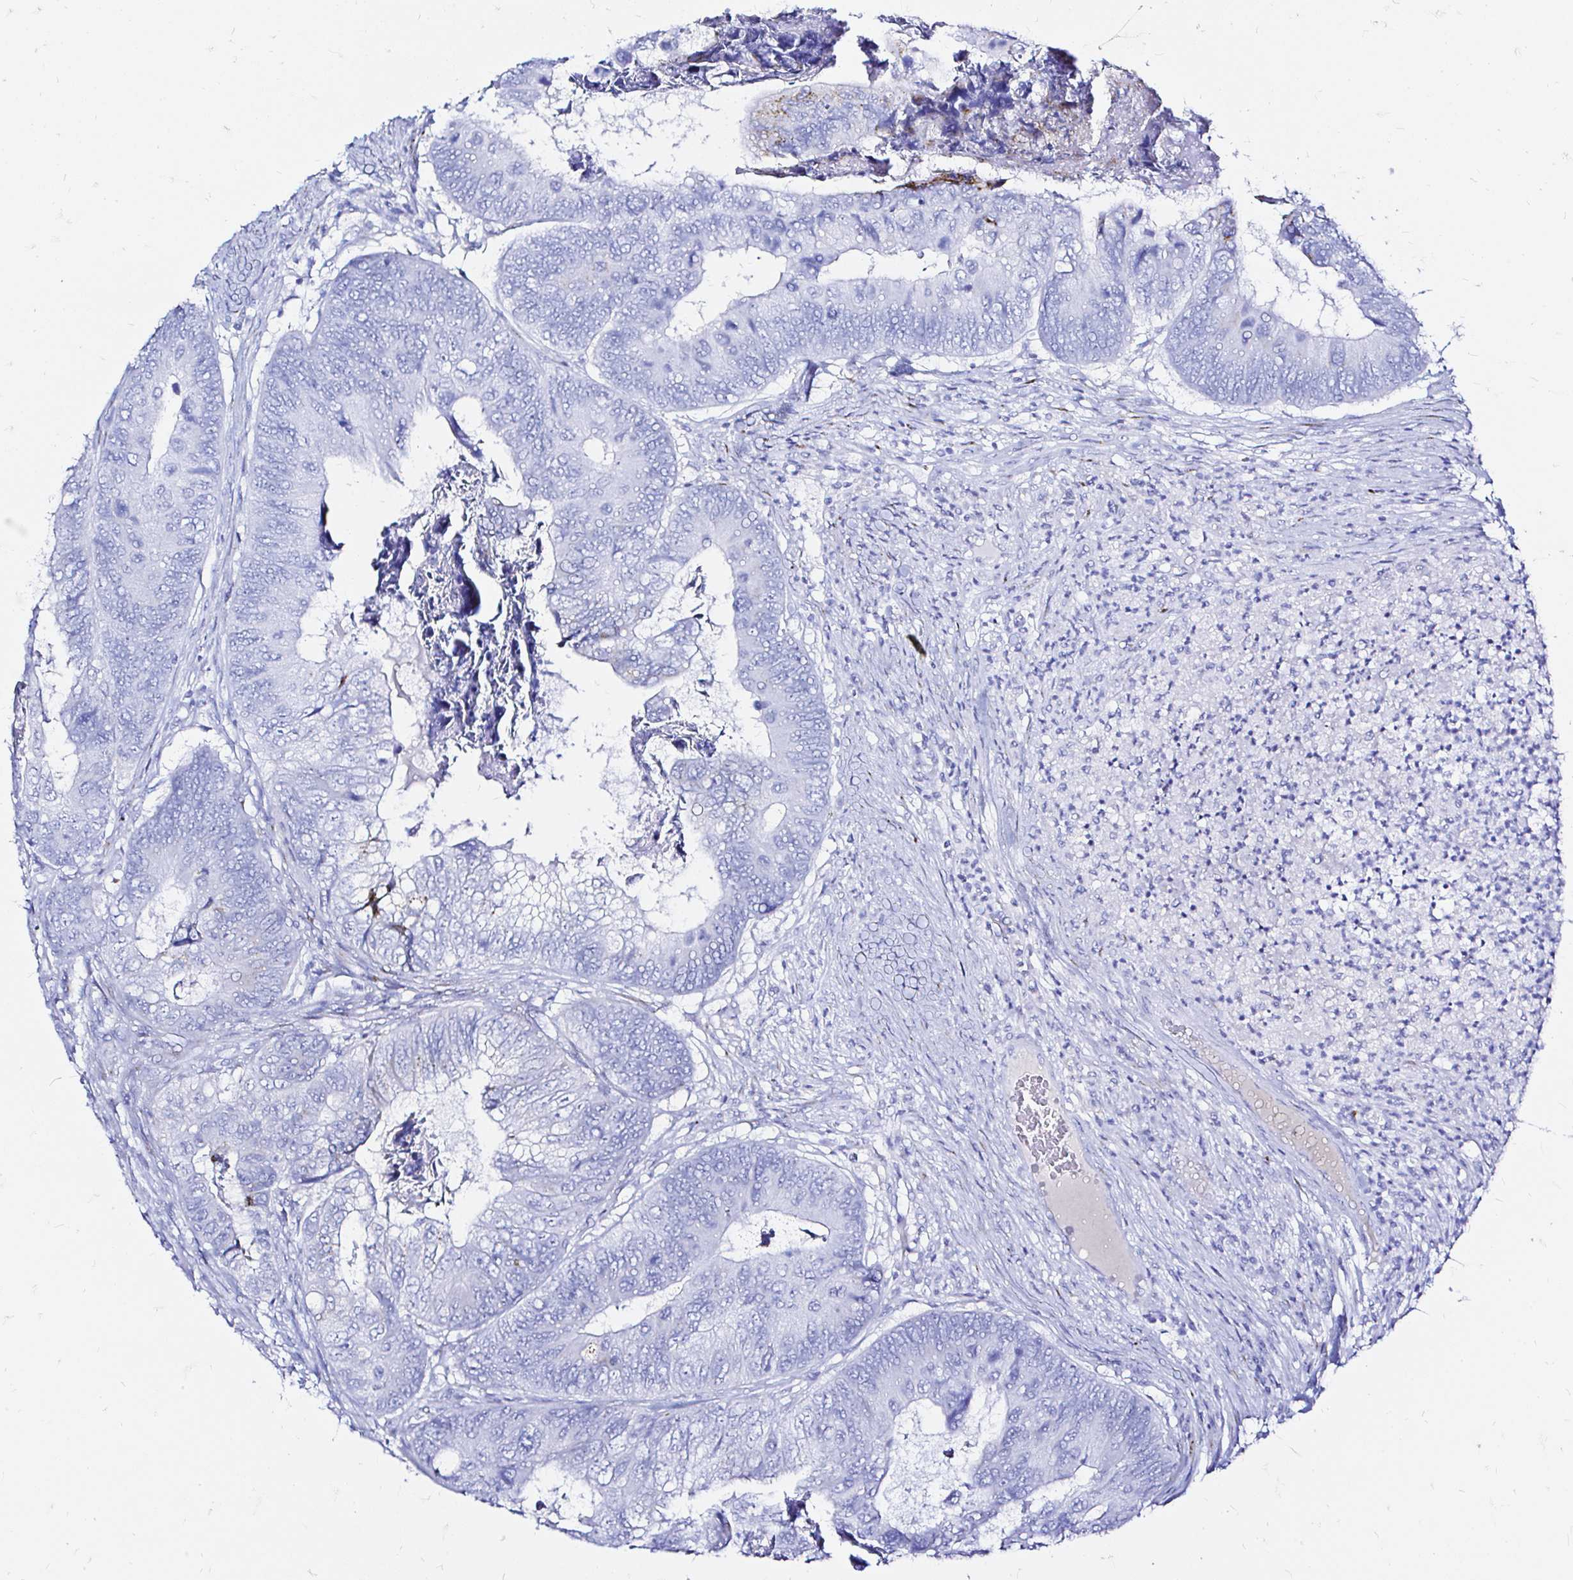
{"staining": {"intensity": "negative", "quantity": "none", "location": "none"}, "tissue": "colorectal cancer", "cell_type": "Tumor cells", "image_type": "cancer", "snomed": [{"axis": "morphology", "description": "Adenocarcinoma, NOS"}, {"axis": "topography", "description": "Colon"}], "caption": "Colorectal cancer (adenocarcinoma) was stained to show a protein in brown. There is no significant positivity in tumor cells. Nuclei are stained in blue.", "gene": "ZNF432", "patient": {"sex": "female", "age": 67}}